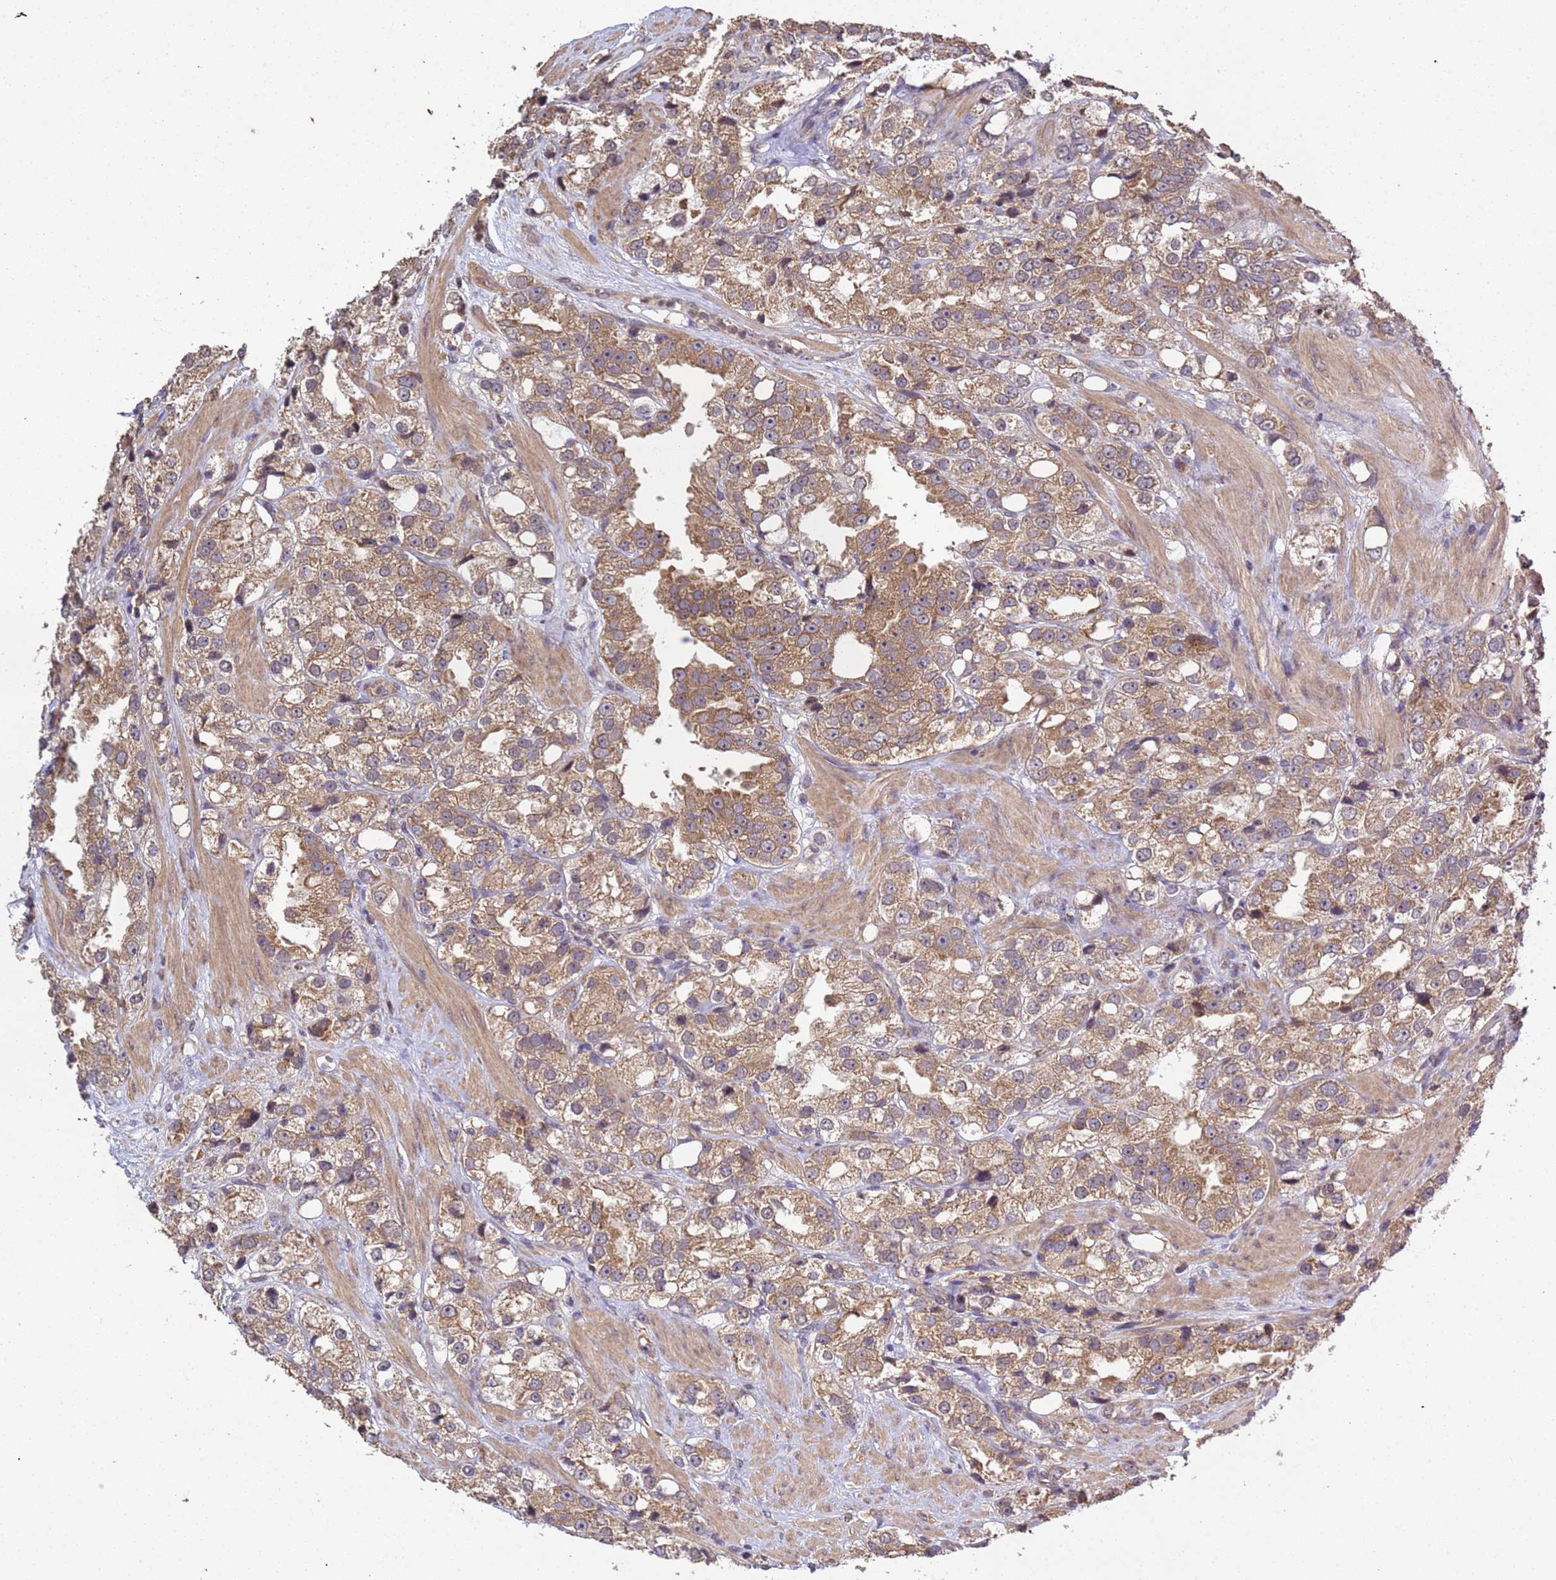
{"staining": {"intensity": "moderate", "quantity": ">75%", "location": "cytoplasmic/membranous"}, "tissue": "prostate cancer", "cell_type": "Tumor cells", "image_type": "cancer", "snomed": [{"axis": "morphology", "description": "Adenocarcinoma, NOS"}, {"axis": "topography", "description": "Prostate"}], "caption": "Protein expression analysis of human adenocarcinoma (prostate) reveals moderate cytoplasmic/membranous expression in about >75% of tumor cells.", "gene": "P2RX7", "patient": {"sex": "male", "age": 79}}